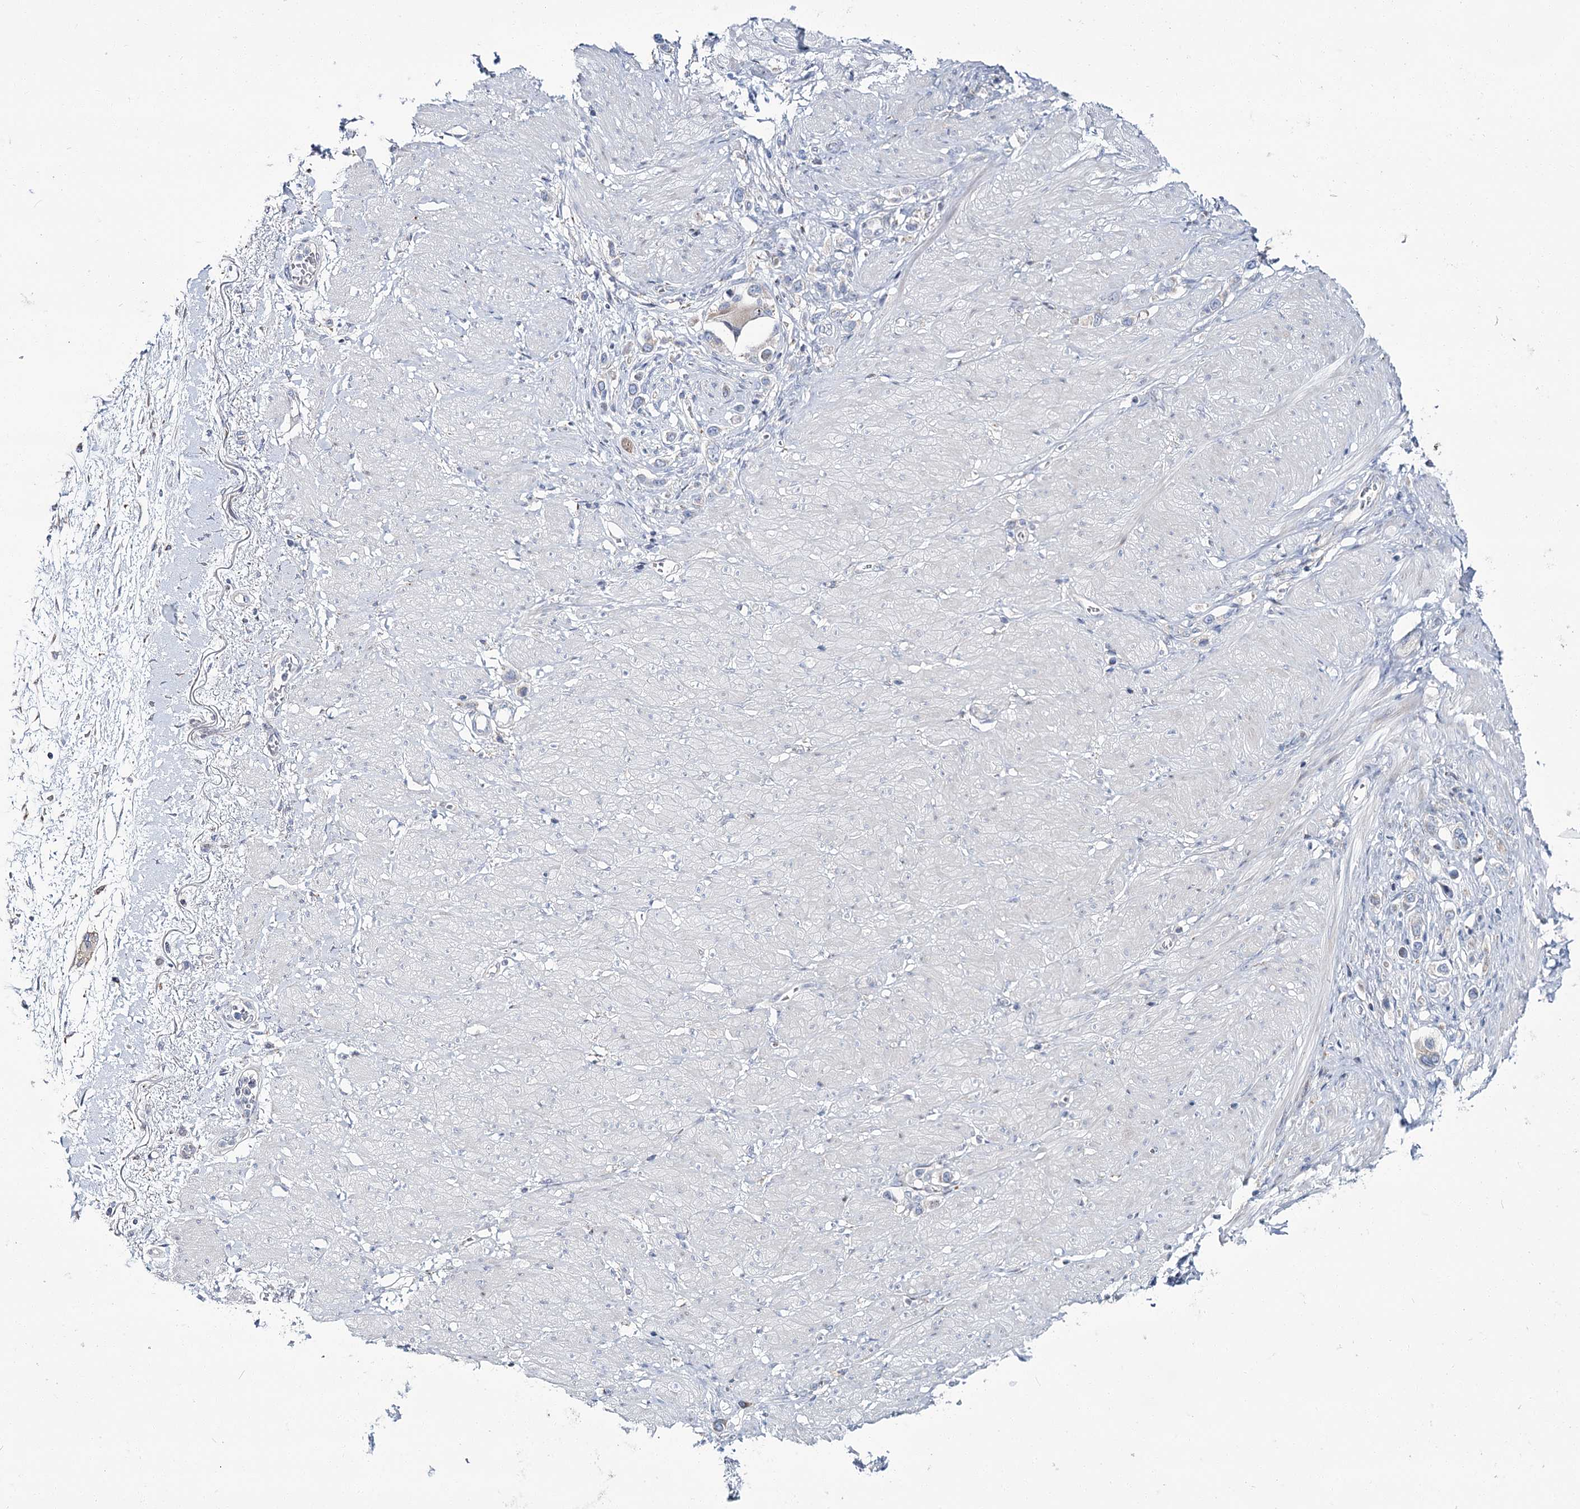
{"staining": {"intensity": "negative", "quantity": "none", "location": "none"}, "tissue": "stomach cancer", "cell_type": "Tumor cells", "image_type": "cancer", "snomed": [{"axis": "morphology", "description": "Adenocarcinoma, NOS"}, {"axis": "topography", "description": "Stomach"}], "caption": "DAB immunohistochemical staining of human stomach cancer (adenocarcinoma) demonstrates no significant staining in tumor cells. The staining is performed using DAB (3,3'-diaminobenzidine) brown chromogen with nuclei counter-stained in using hematoxylin.", "gene": "CPLANE1", "patient": {"sex": "female", "age": 65}}